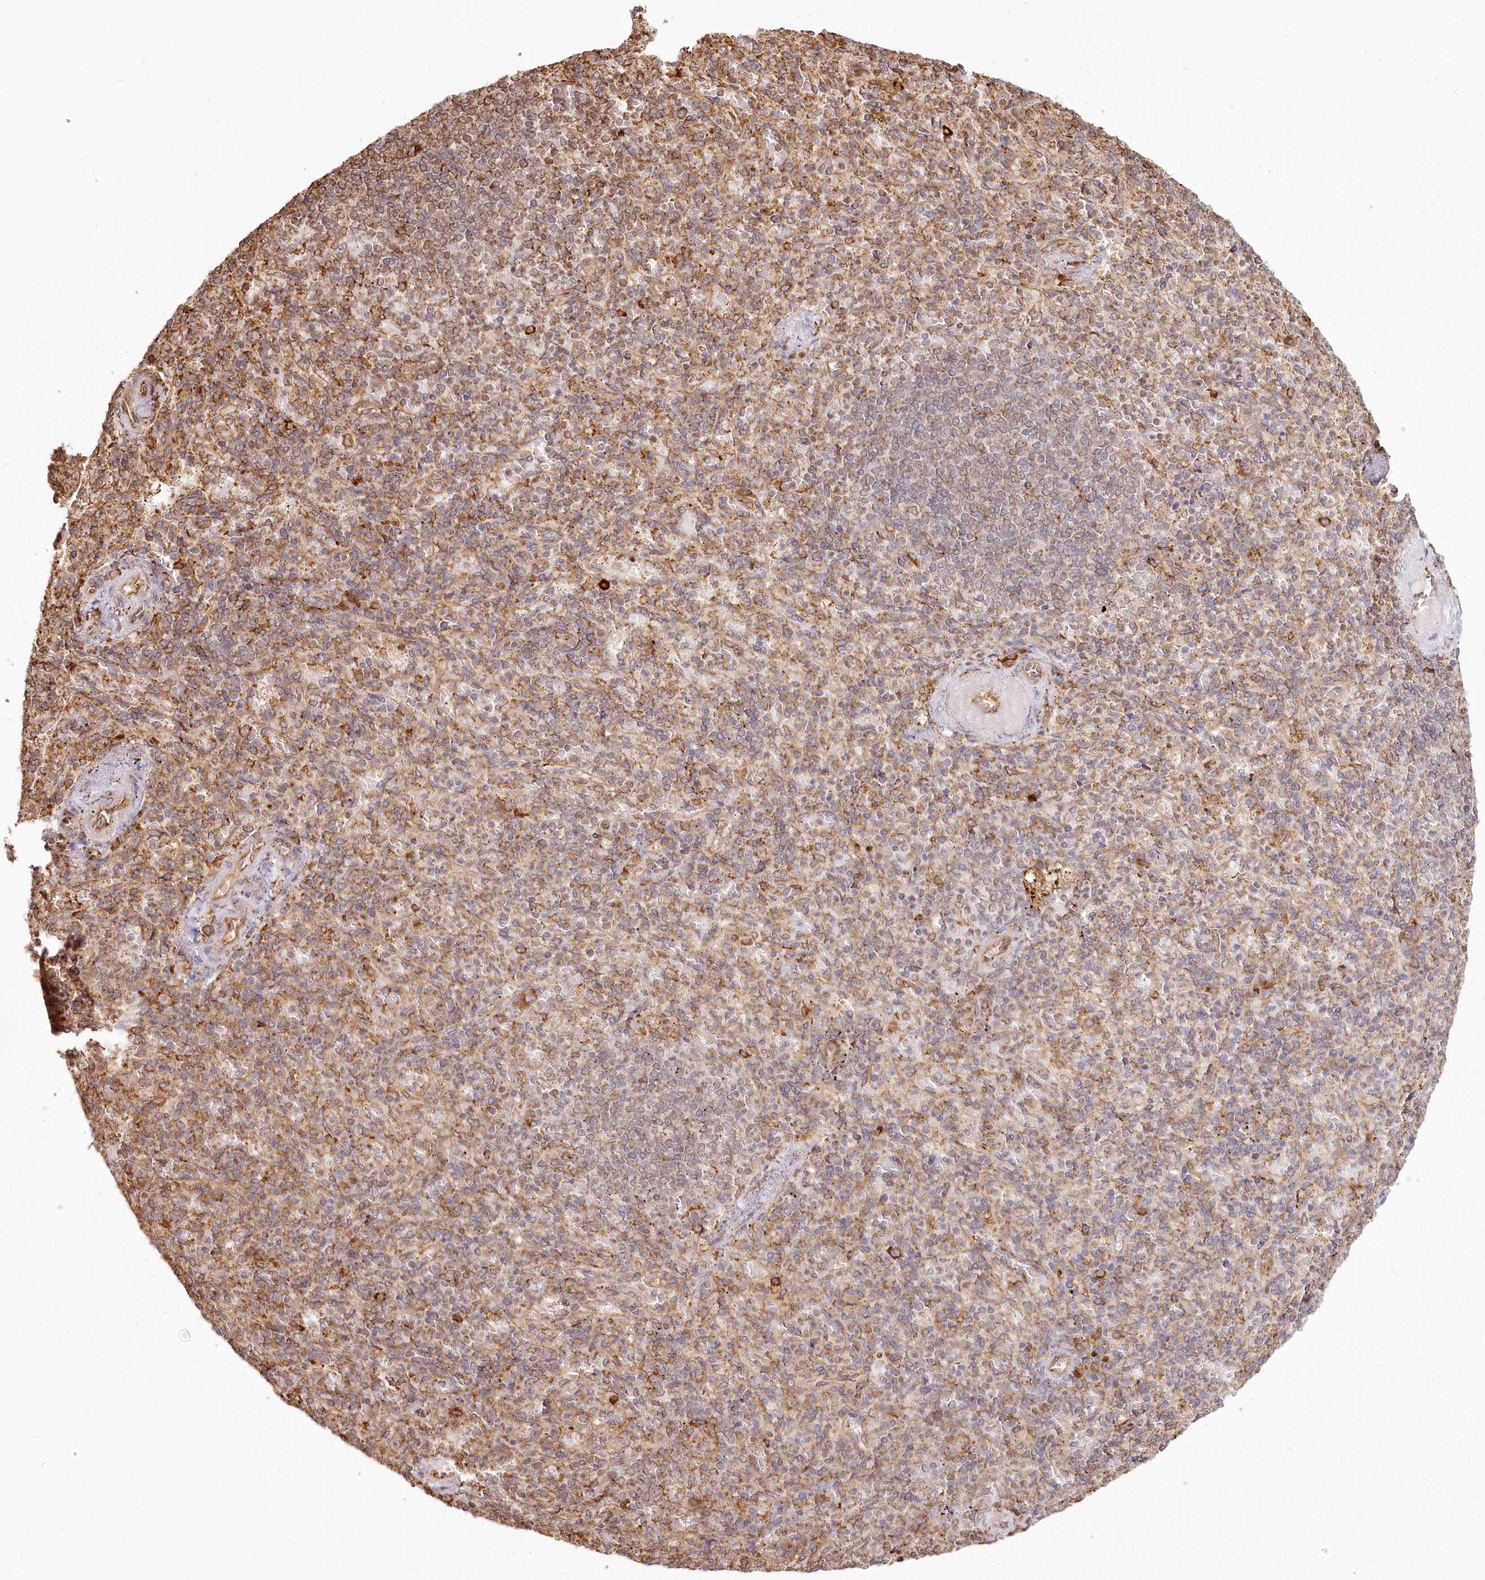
{"staining": {"intensity": "moderate", "quantity": "25%-75%", "location": "cytoplasmic/membranous"}, "tissue": "spleen", "cell_type": "Cells in red pulp", "image_type": "normal", "snomed": [{"axis": "morphology", "description": "Normal tissue, NOS"}, {"axis": "topography", "description": "Spleen"}], "caption": "A brown stain labels moderate cytoplasmic/membranous positivity of a protein in cells in red pulp of unremarkable spleen. (DAB (3,3'-diaminobenzidine) = brown stain, brightfield microscopy at high magnification).", "gene": "FAM13A", "patient": {"sex": "female", "age": 74}}